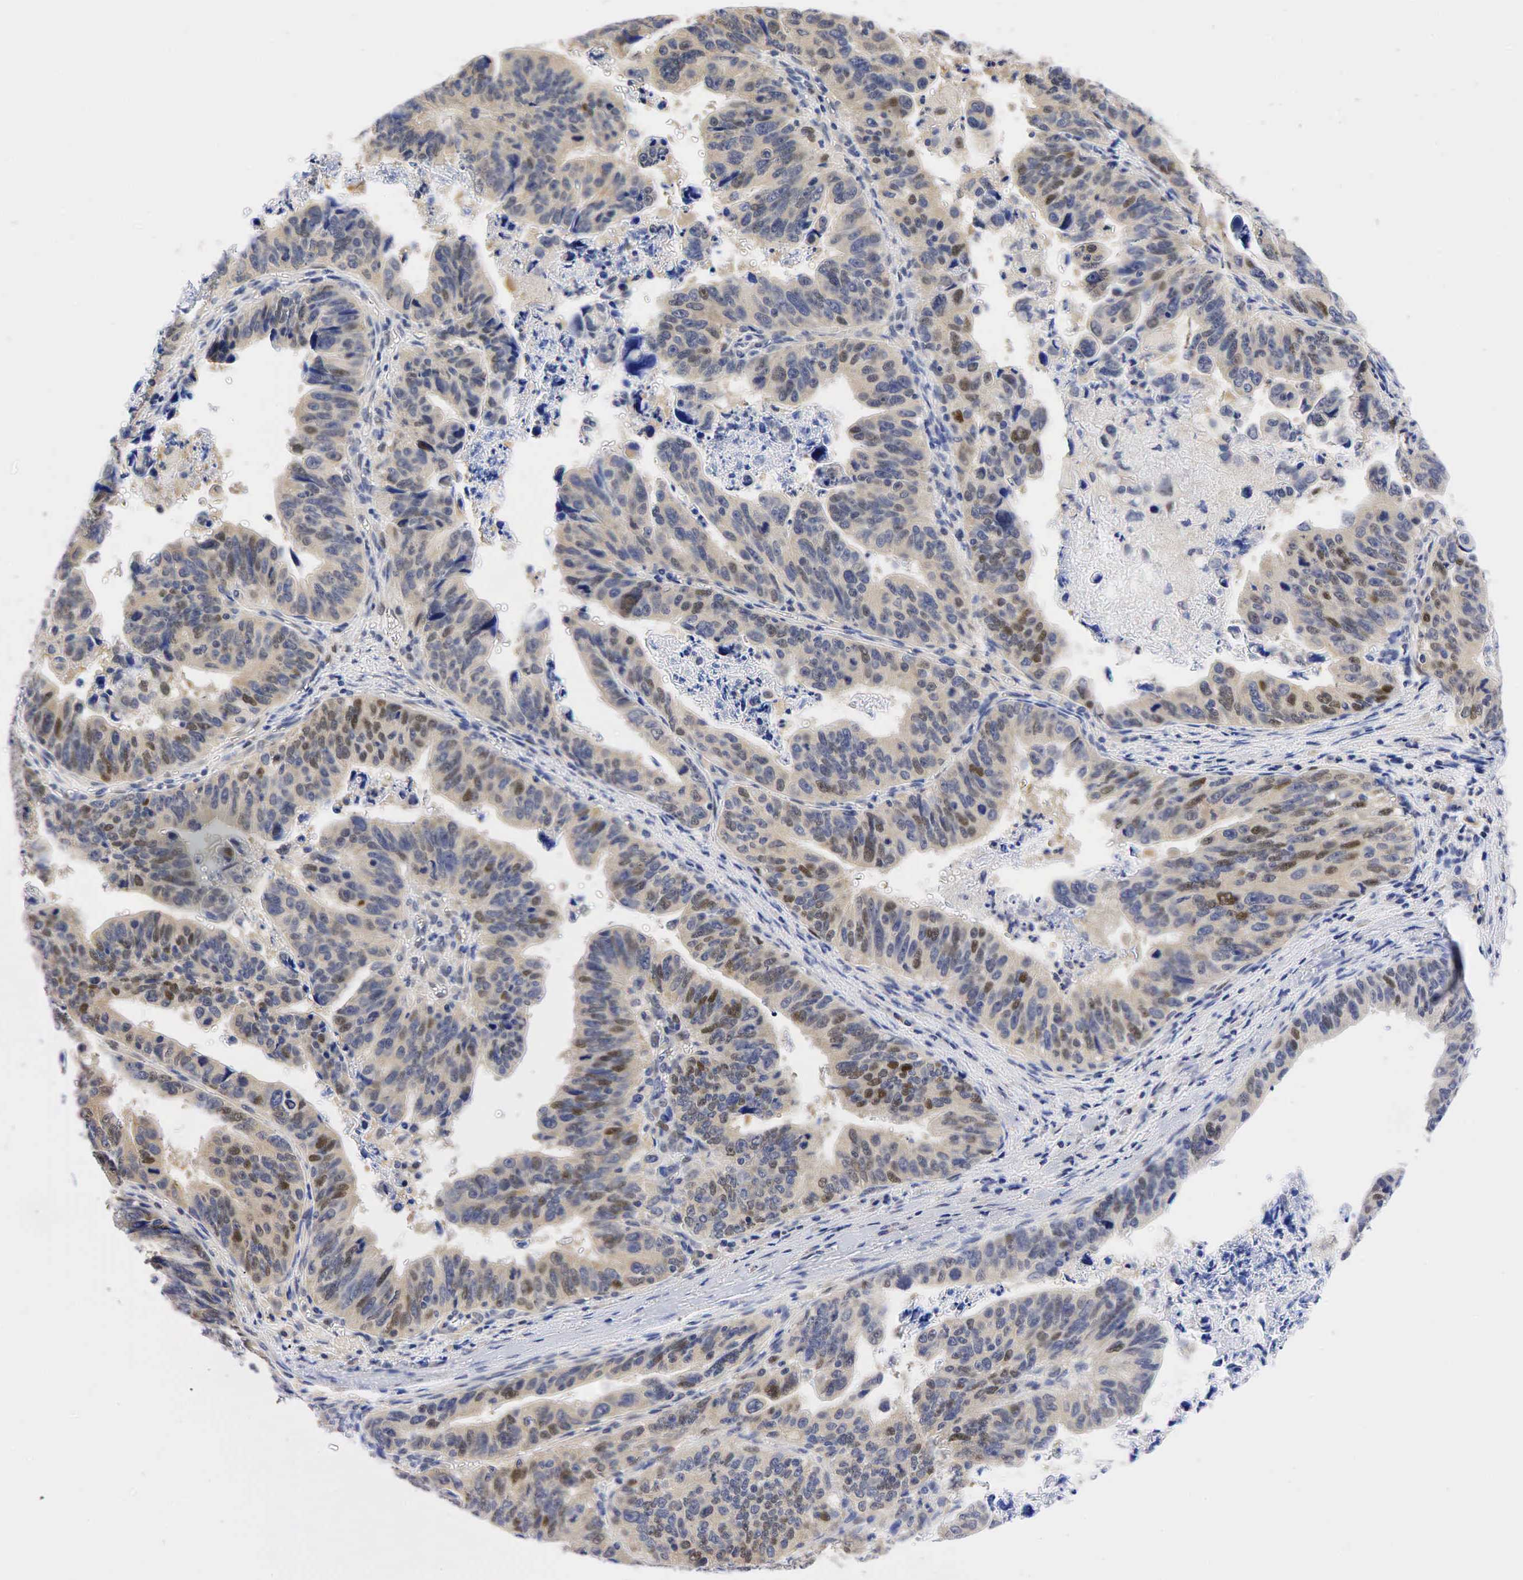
{"staining": {"intensity": "moderate", "quantity": "<25%", "location": "nuclear"}, "tissue": "stomach cancer", "cell_type": "Tumor cells", "image_type": "cancer", "snomed": [{"axis": "morphology", "description": "Adenocarcinoma, NOS"}, {"axis": "topography", "description": "Stomach, upper"}], "caption": "Immunohistochemical staining of human adenocarcinoma (stomach) shows low levels of moderate nuclear positivity in about <25% of tumor cells. The staining was performed using DAB (3,3'-diaminobenzidine) to visualize the protein expression in brown, while the nuclei were stained in blue with hematoxylin (Magnification: 20x).", "gene": "CCND1", "patient": {"sex": "female", "age": 50}}